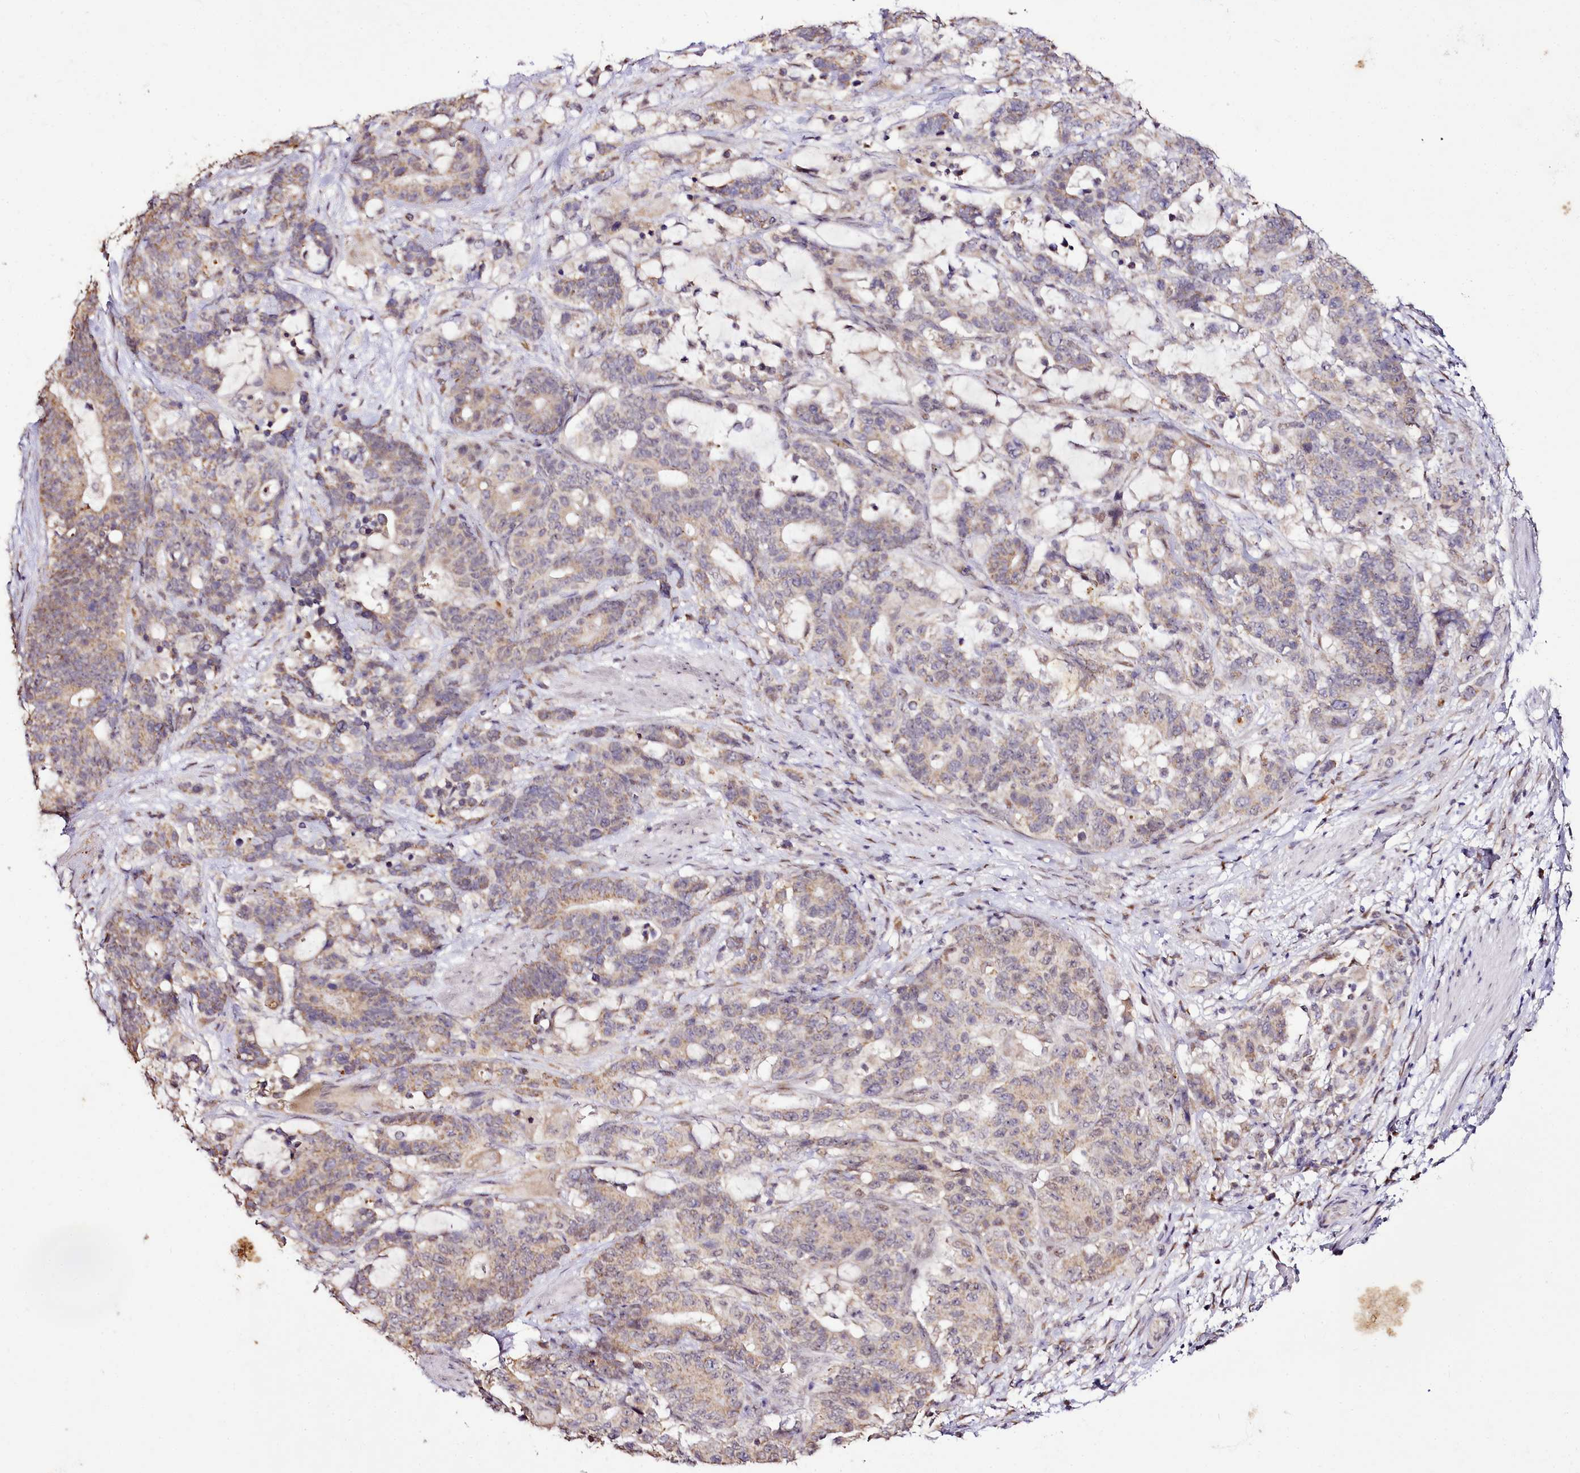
{"staining": {"intensity": "weak", "quantity": "25%-75%", "location": "cytoplasmic/membranous"}, "tissue": "stomach cancer", "cell_type": "Tumor cells", "image_type": "cancer", "snomed": [{"axis": "morphology", "description": "Normal tissue, NOS"}, {"axis": "morphology", "description": "Adenocarcinoma, NOS"}, {"axis": "topography", "description": "Stomach"}], "caption": "This photomicrograph demonstrates immunohistochemistry staining of adenocarcinoma (stomach), with low weak cytoplasmic/membranous expression in about 25%-75% of tumor cells.", "gene": "EDIL3", "patient": {"sex": "female", "age": 64}}